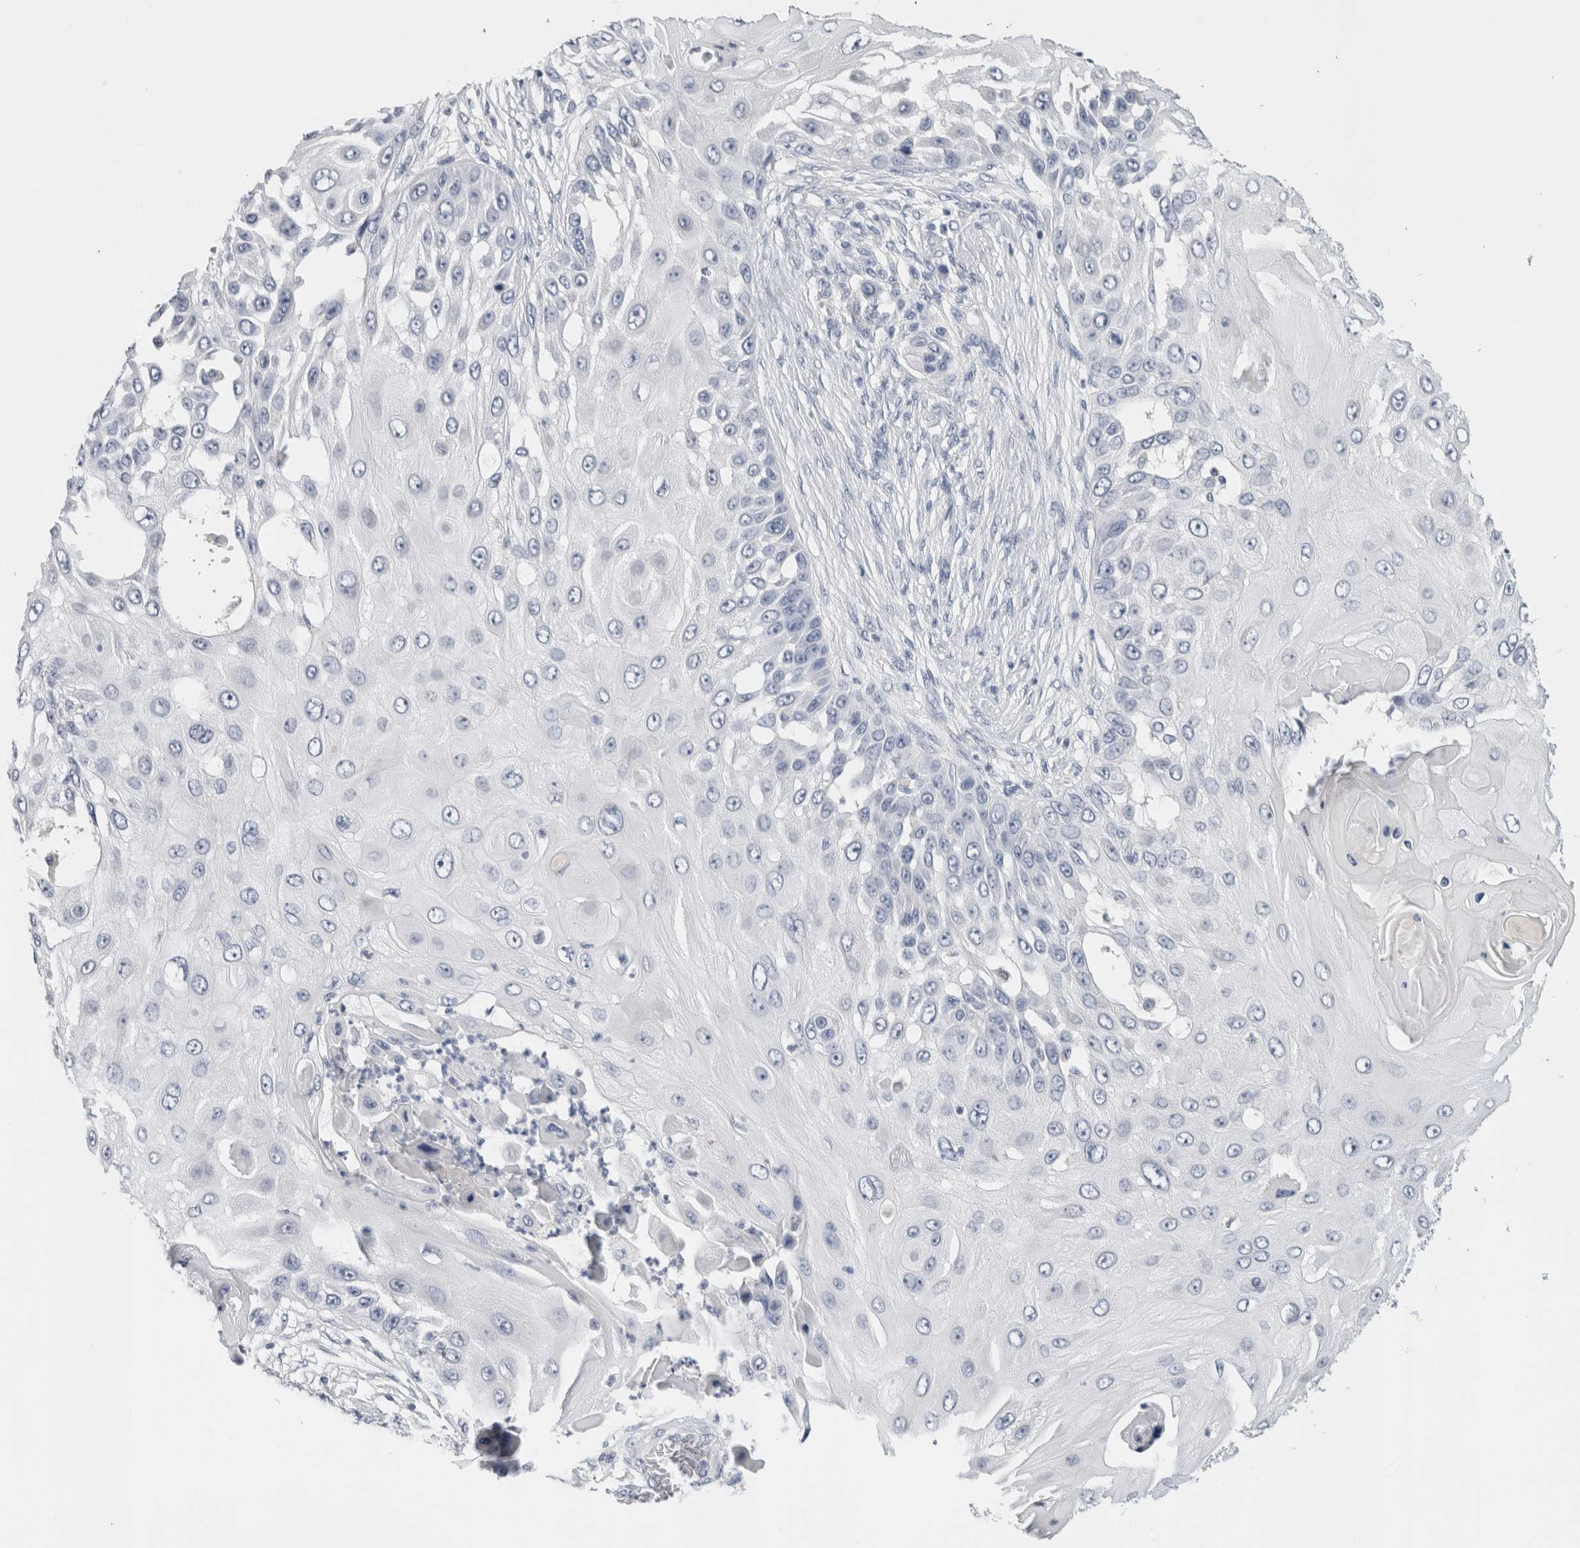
{"staining": {"intensity": "negative", "quantity": "none", "location": "none"}, "tissue": "skin cancer", "cell_type": "Tumor cells", "image_type": "cancer", "snomed": [{"axis": "morphology", "description": "Squamous cell carcinoma, NOS"}, {"axis": "topography", "description": "Skin"}], "caption": "This is an immunohistochemistry (IHC) photomicrograph of human skin squamous cell carcinoma. There is no positivity in tumor cells.", "gene": "BCAN", "patient": {"sex": "female", "age": 44}}